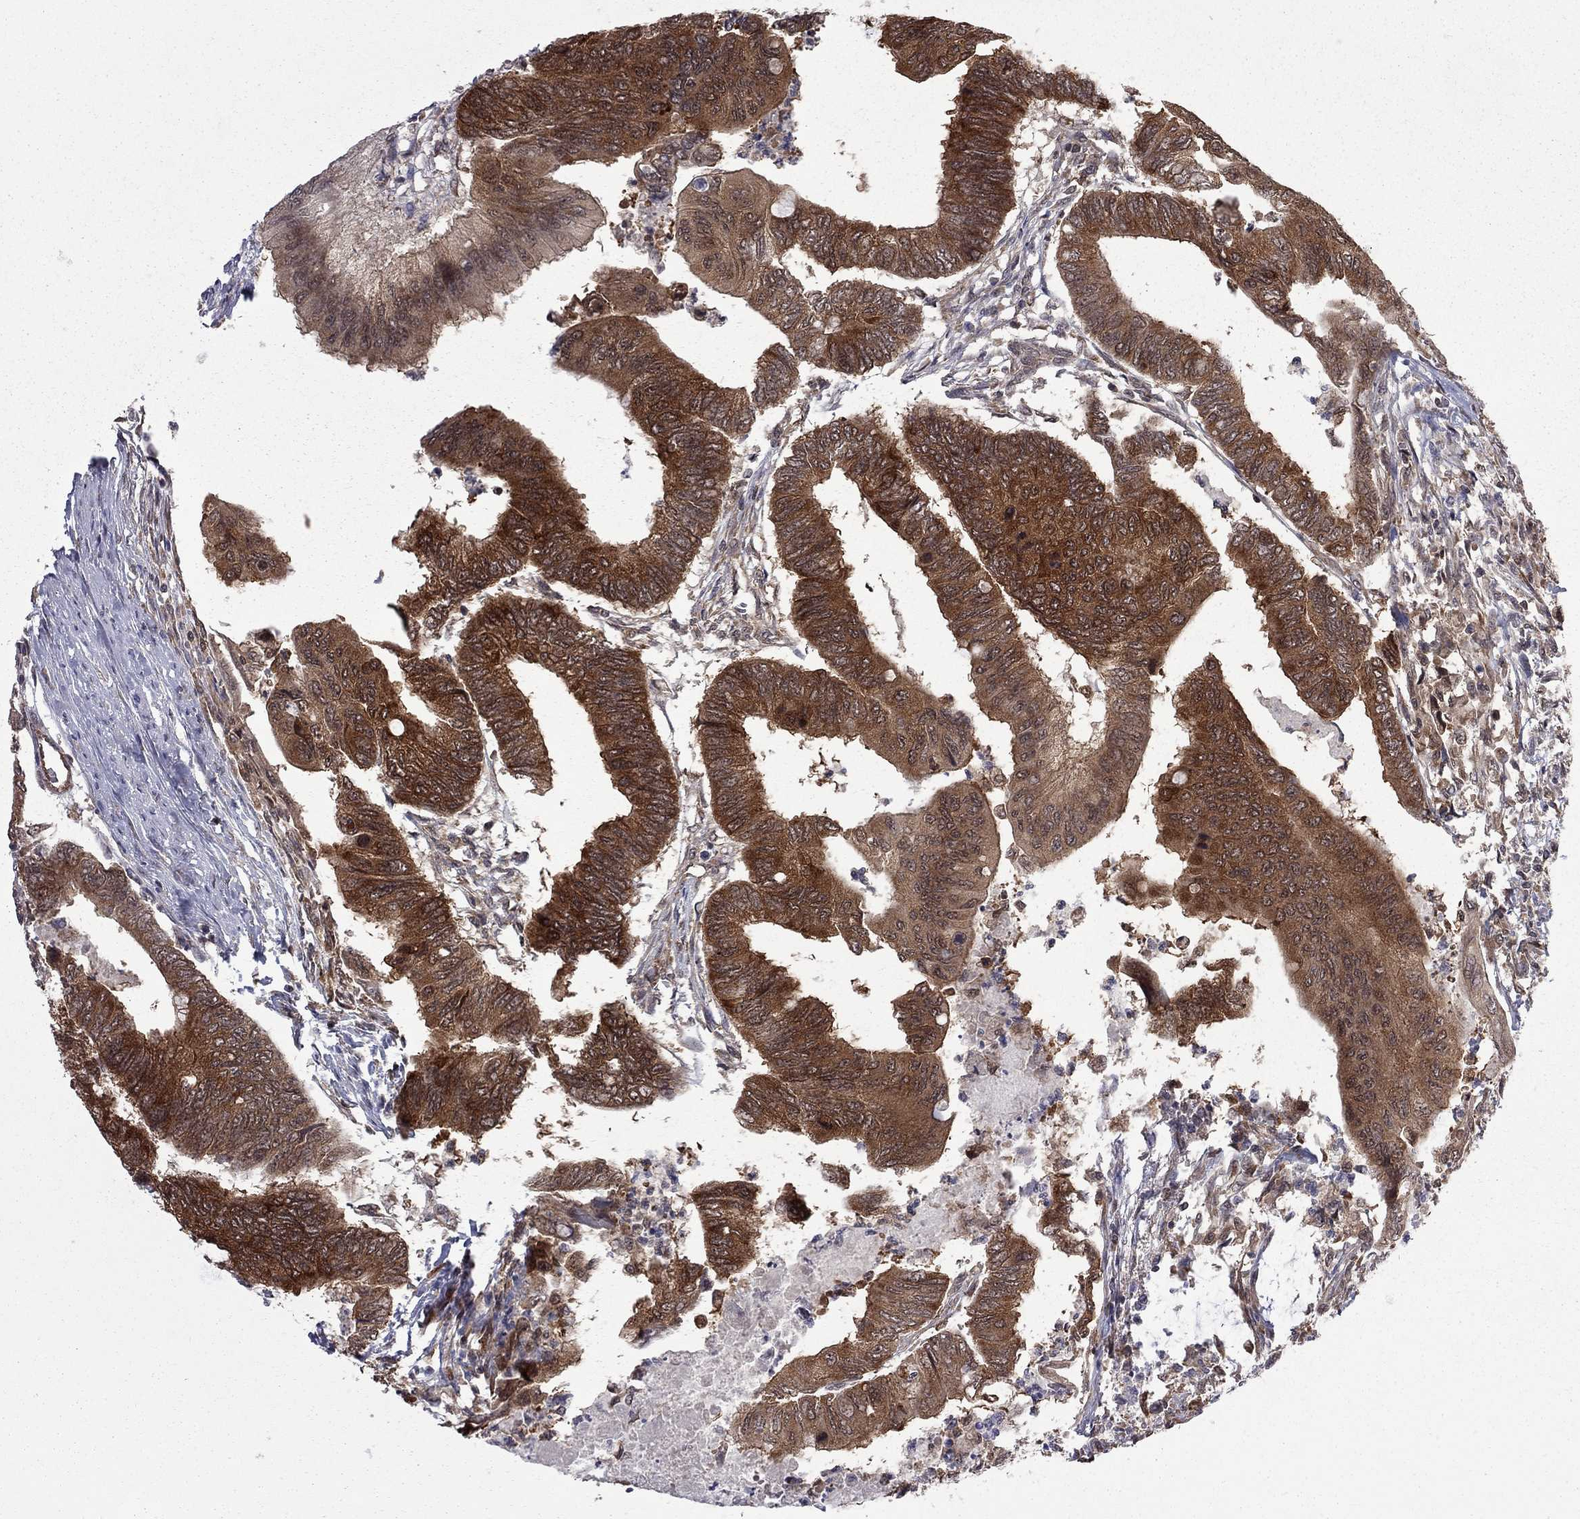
{"staining": {"intensity": "strong", "quantity": ">75%", "location": "cytoplasmic/membranous"}, "tissue": "colorectal cancer", "cell_type": "Tumor cells", "image_type": "cancer", "snomed": [{"axis": "morphology", "description": "Normal tissue, NOS"}, {"axis": "morphology", "description": "Adenocarcinoma, NOS"}, {"axis": "topography", "description": "Rectum"}, {"axis": "topography", "description": "Peripheral nerve tissue"}], "caption": "Immunohistochemical staining of human colorectal cancer (adenocarcinoma) displays strong cytoplasmic/membranous protein expression in about >75% of tumor cells. The protein of interest is stained brown, and the nuclei are stained in blue (DAB IHC with brightfield microscopy, high magnification).", "gene": "NAA50", "patient": {"sex": "male", "age": 92}}